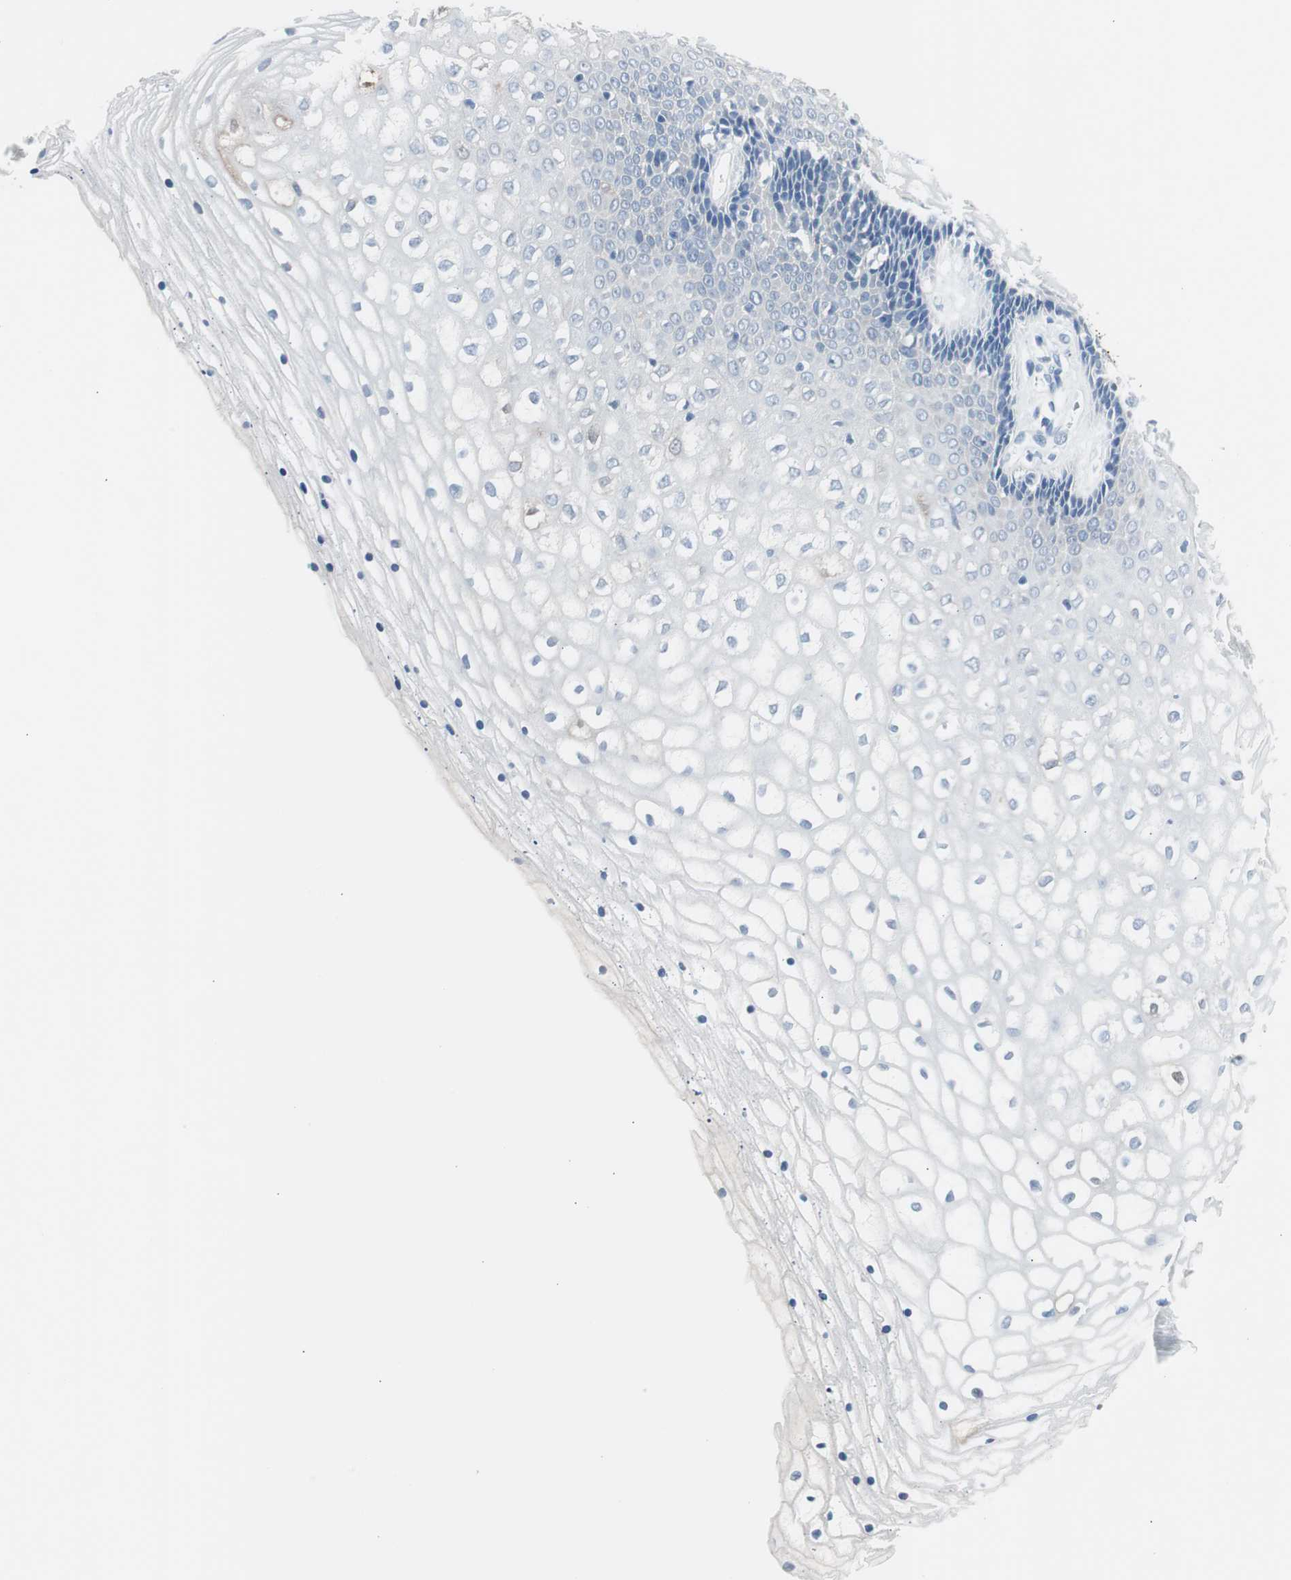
{"staining": {"intensity": "strong", "quantity": "<25%", "location": "cytoplasmic/membranous,nuclear"}, "tissue": "vagina", "cell_type": "Squamous epithelial cells", "image_type": "normal", "snomed": [{"axis": "morphology", "description": "Normal tissue, NOS"}, {"axis": "topography", "description": "Soft tissue"}, {"axis": "topography", "description": "Vagina"}], "caption": "Protein analysis of unremarkable vagina demonstrates strong cytoplasmic/membranous,nuclear positivity in approximately <25% of squamous epithelial cells. (brown staining indicates protein expression, while blue staining denotes nuclei).", "gene": "S100A7A", "patient": {"sex": "female", "age": 61}}